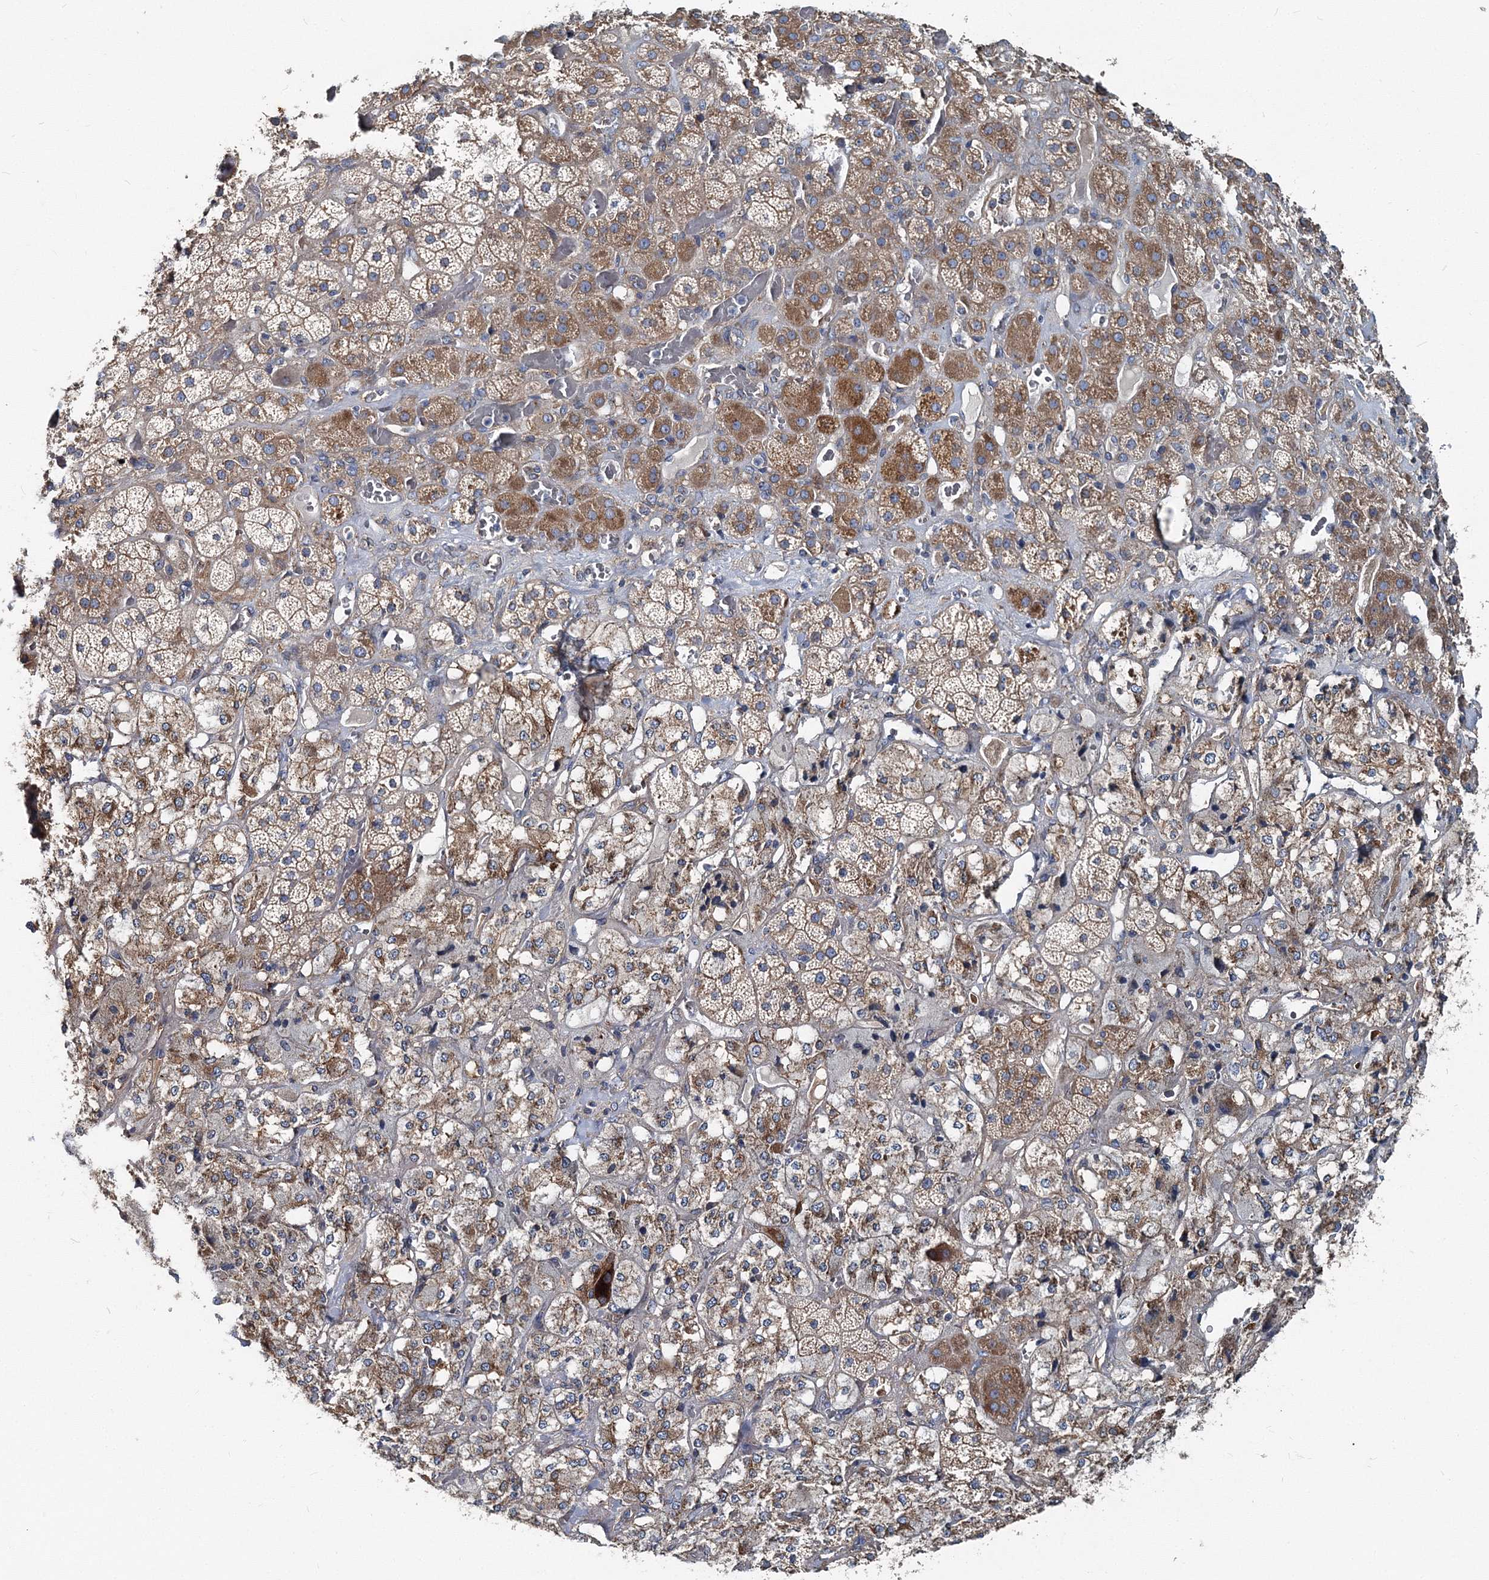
{"staining": {"intensity": "moderate", "quantity": ">75%", "location": "cytoplasmic/membranous"}, "tissue": "adrenal gland", "cell_type": "Glandular cells", "image_type": "normal", "snomed": [{"axis": "morphology", "description": "Normal tissue, NOS"}, {"axis": "topography", "description": "Adrenal gland"}], "caption": "Protein analysis of normal adrenal gland displays moderate cytoplasmic/membranous staining in about >75% of glandular cells. The staining was performed using DAB (3,3'-diaminobenzidine), with brown indicating positive protein expression. Nuclei are stained blue with hematoxylin.", "gene": "MPHOSPH9", "patient": {"sex": "male", "age": 57}}